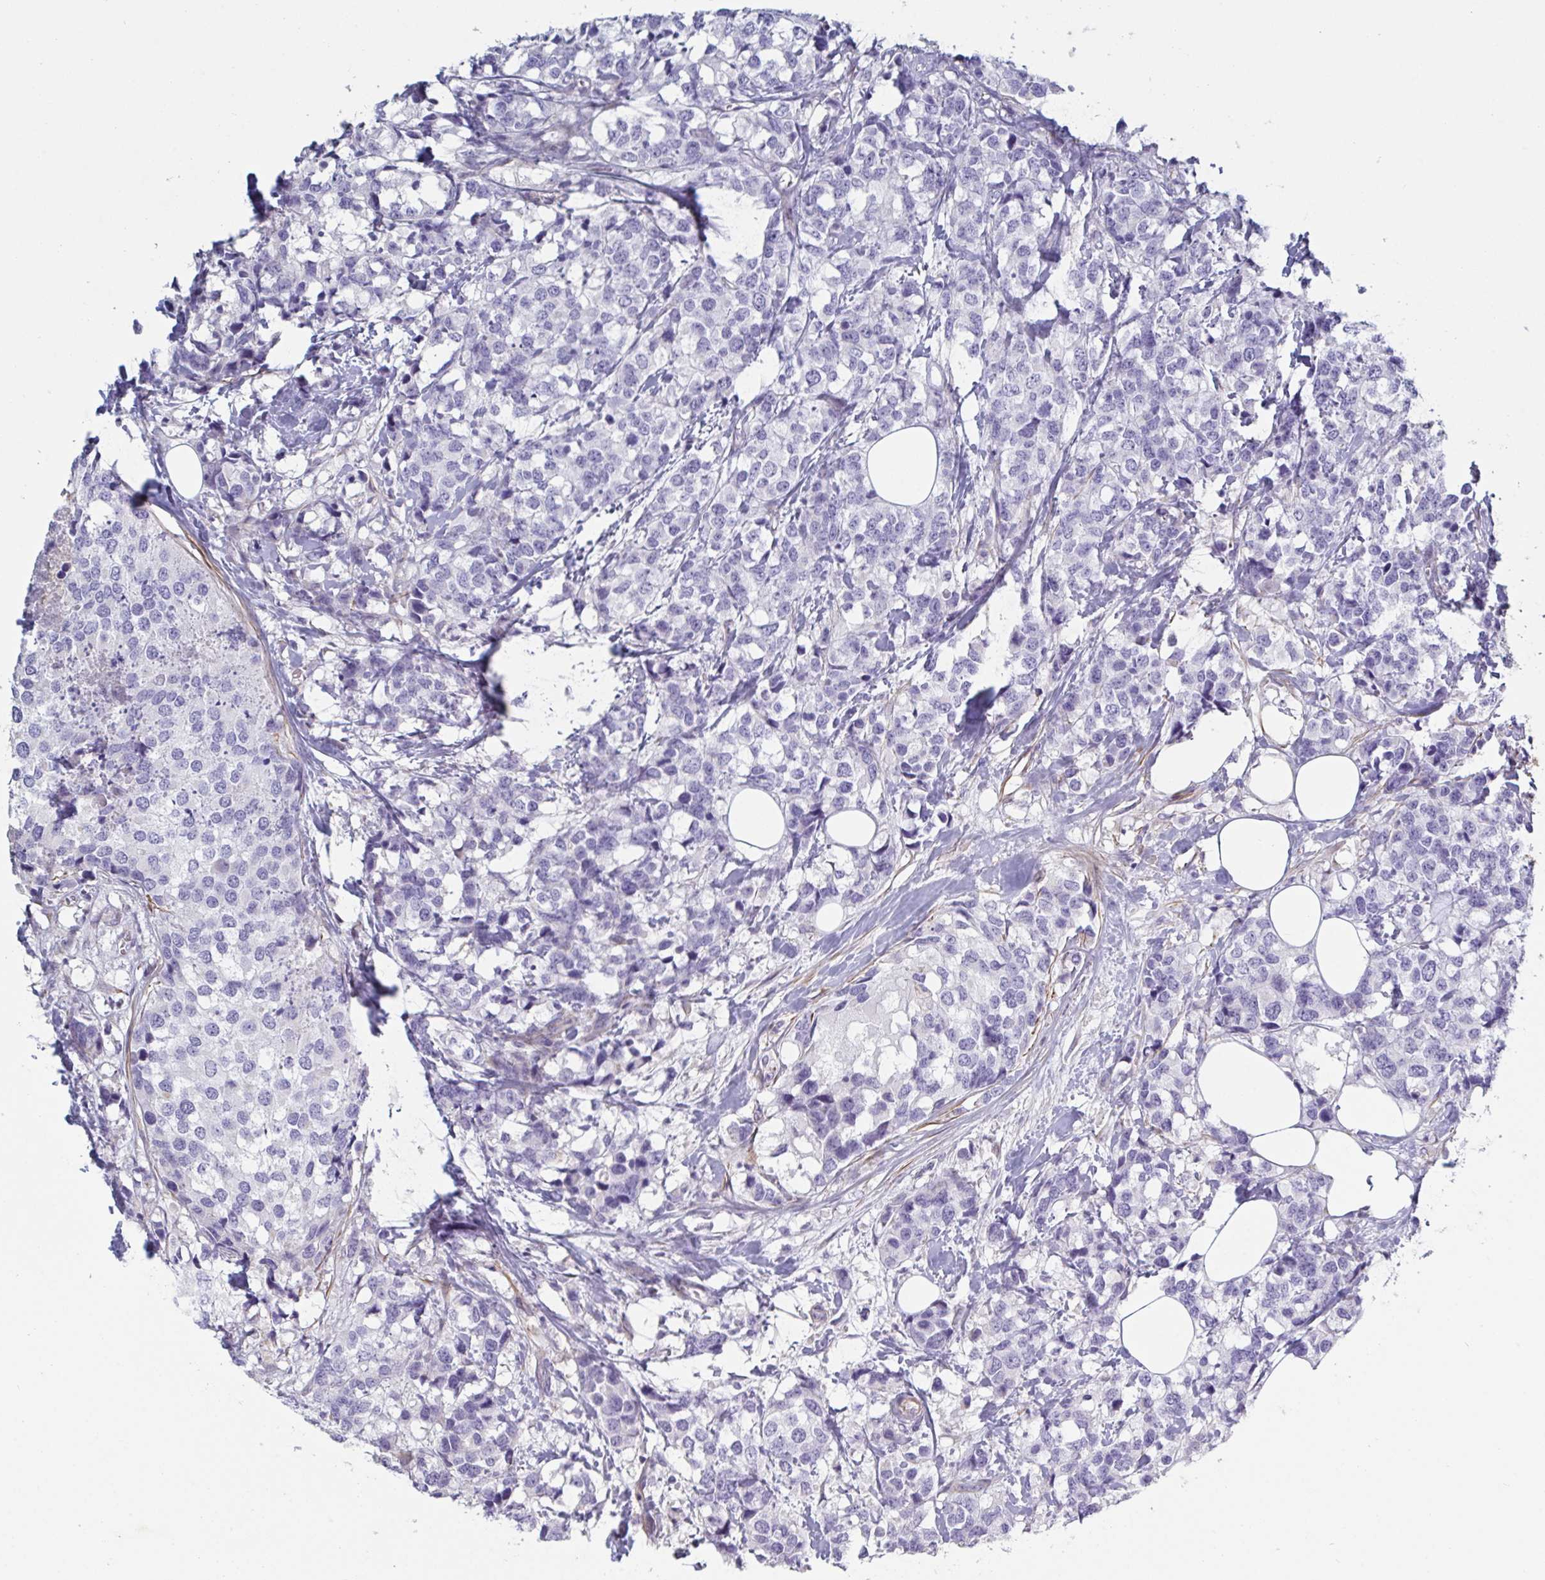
{"staining": {"intensity": "negative", "quantity": "none", "location": "none"}, "tissue": "breast cancer", "cell_type": "Tumor cells", "image_type": "cancer", "snomed": [{"axis": "morphology", "description": "Lobular carcinoma"}, {"axis": "topography", "description": "Breast"}], "caption": "Immunohistochemical staining of breast cancer (lobular carcinoma) reveals no significant positivity in tumor cells.", "gene": "OR5P3", "patient": {"sex": "female", "age": 59}}